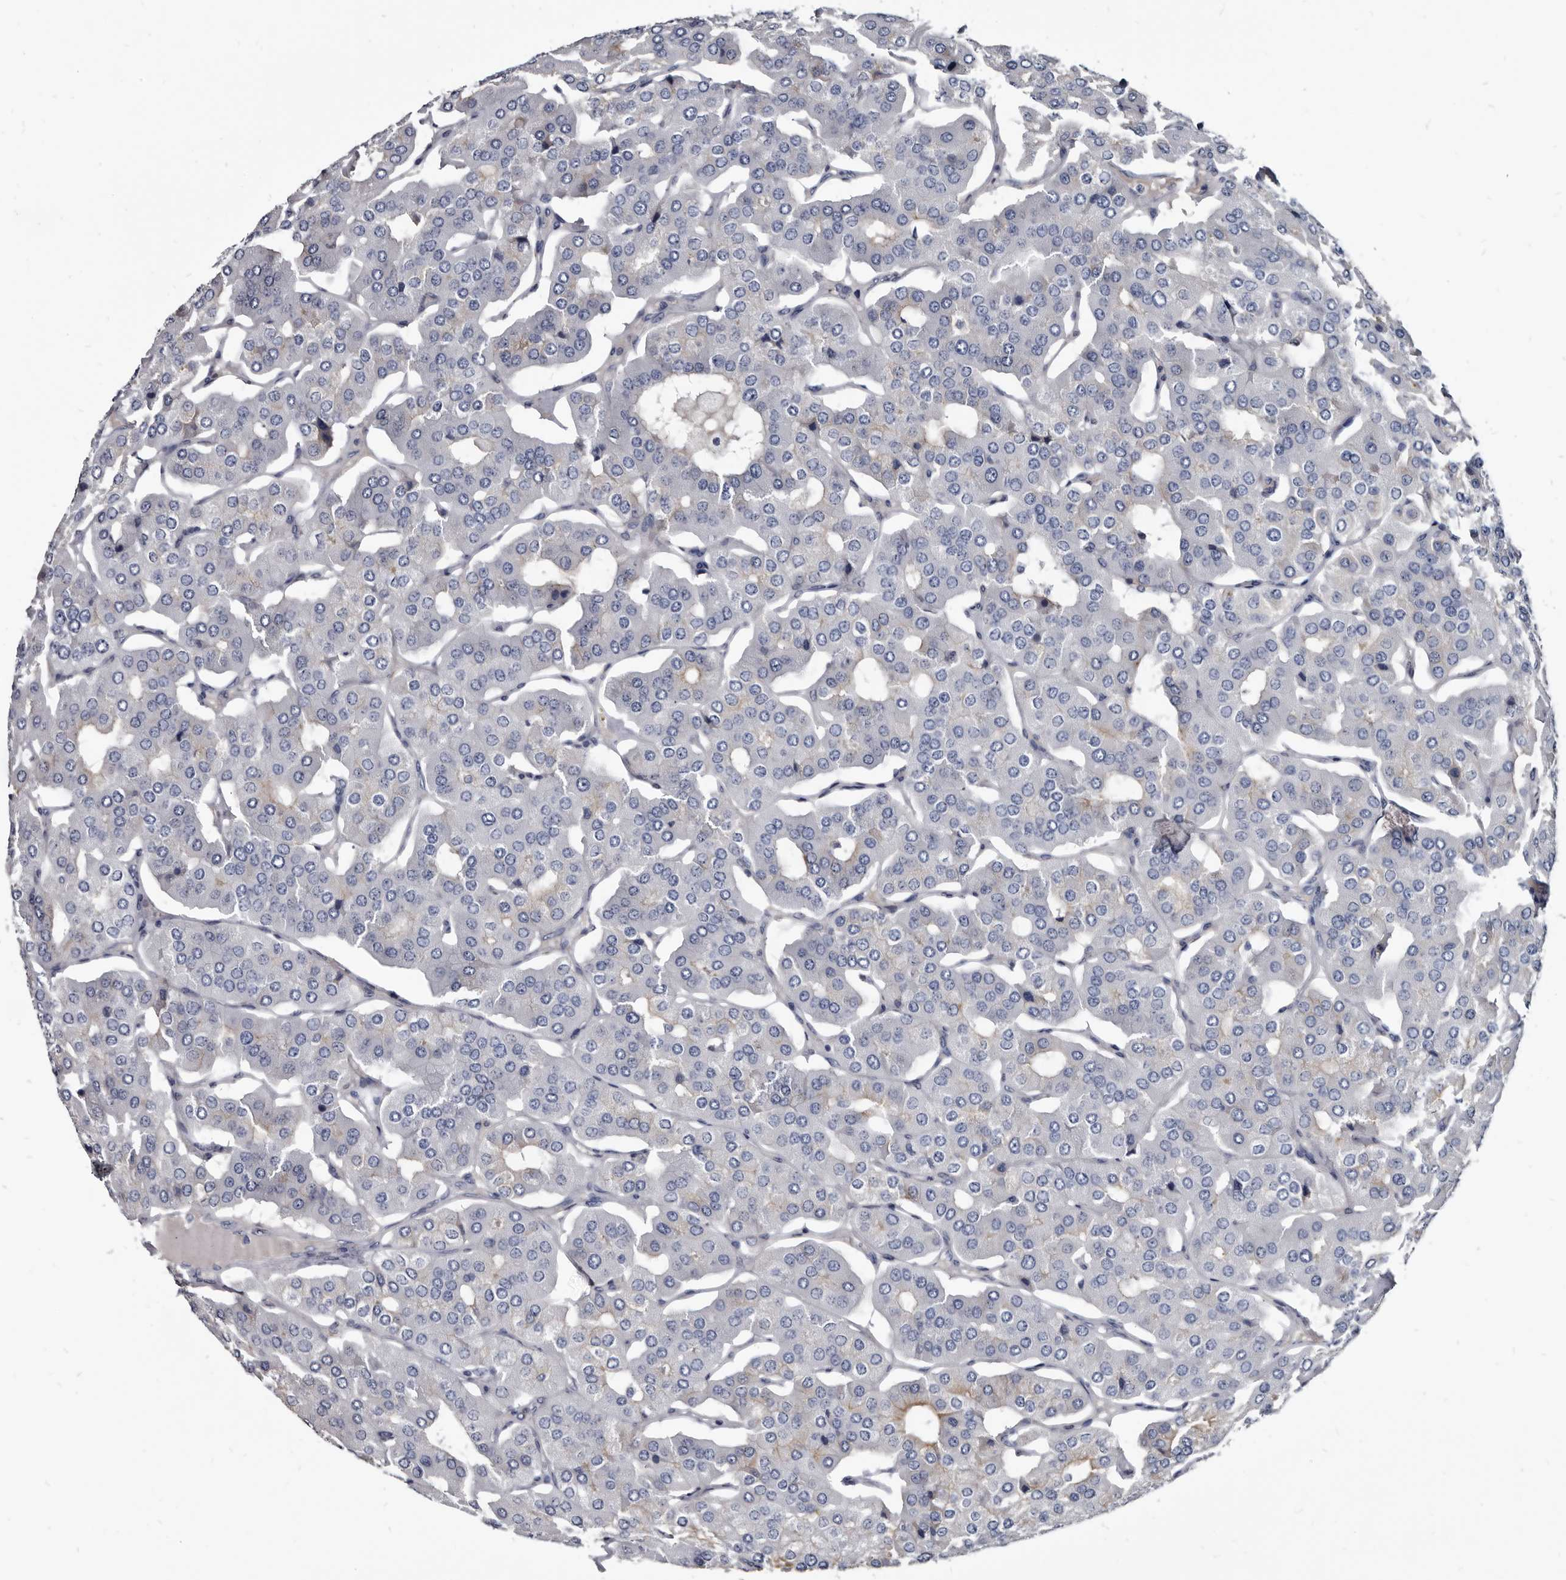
{"staining": {"intensity": "negative", "quantity": "none", "location": "none"}, "tissue": "parathyroid gland", "cell_type": "Glandular cells", "image_type": "normal", "snomed": [{"axis": "morphology", "description": "Normal tissue, NOS"}, {"axis": "morphology", "description": "Adenoma, NOS"}, {"axis": "topography", "description": "Parathyroid gland"}], "caption": "DAB immunohistochemical staining of normal human parathyroid gland reveals no significant positivity in glandular cells.", "gene": "PRSS8", "patient": {"sex": "female", "age": 86}}